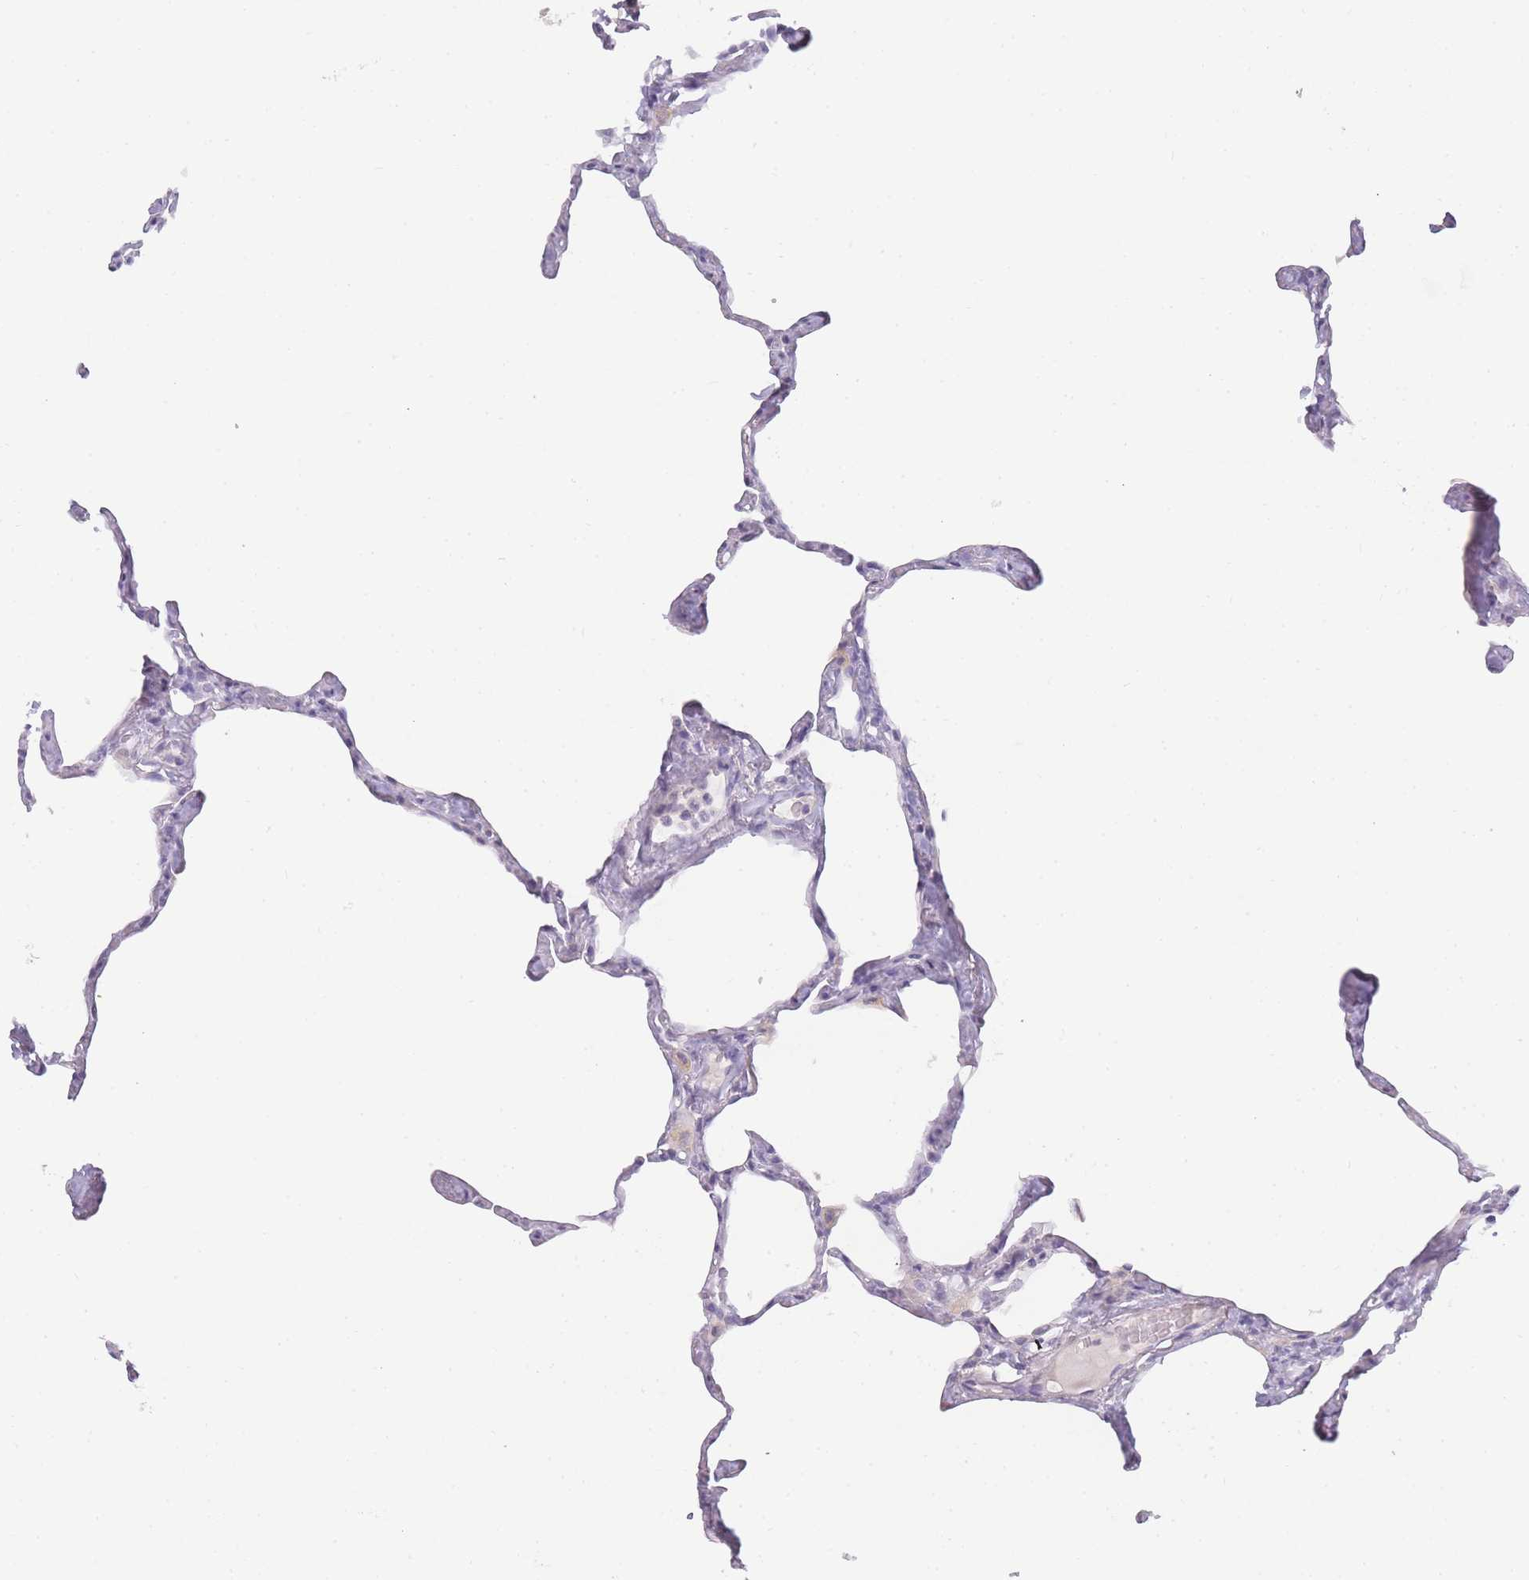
{"staining": {"intensity": "negative", "quantity": "none", "location": "none"}, "tissue": "lung", "cell_type": "Alveolar cells", "image_type": "normal", "snomed": [{"axis": "morphology", "description": "Normal tissue, NOS"}, {"axis": "topography", "description": "Lung"}], "caption": "High power microscopy photomicrograph of an IHC histopathology image of unremarkable lung, revealing no significant expression in alveolar cells.", "gene": "INS", "patient": {"sex": "male", "age": 65}}